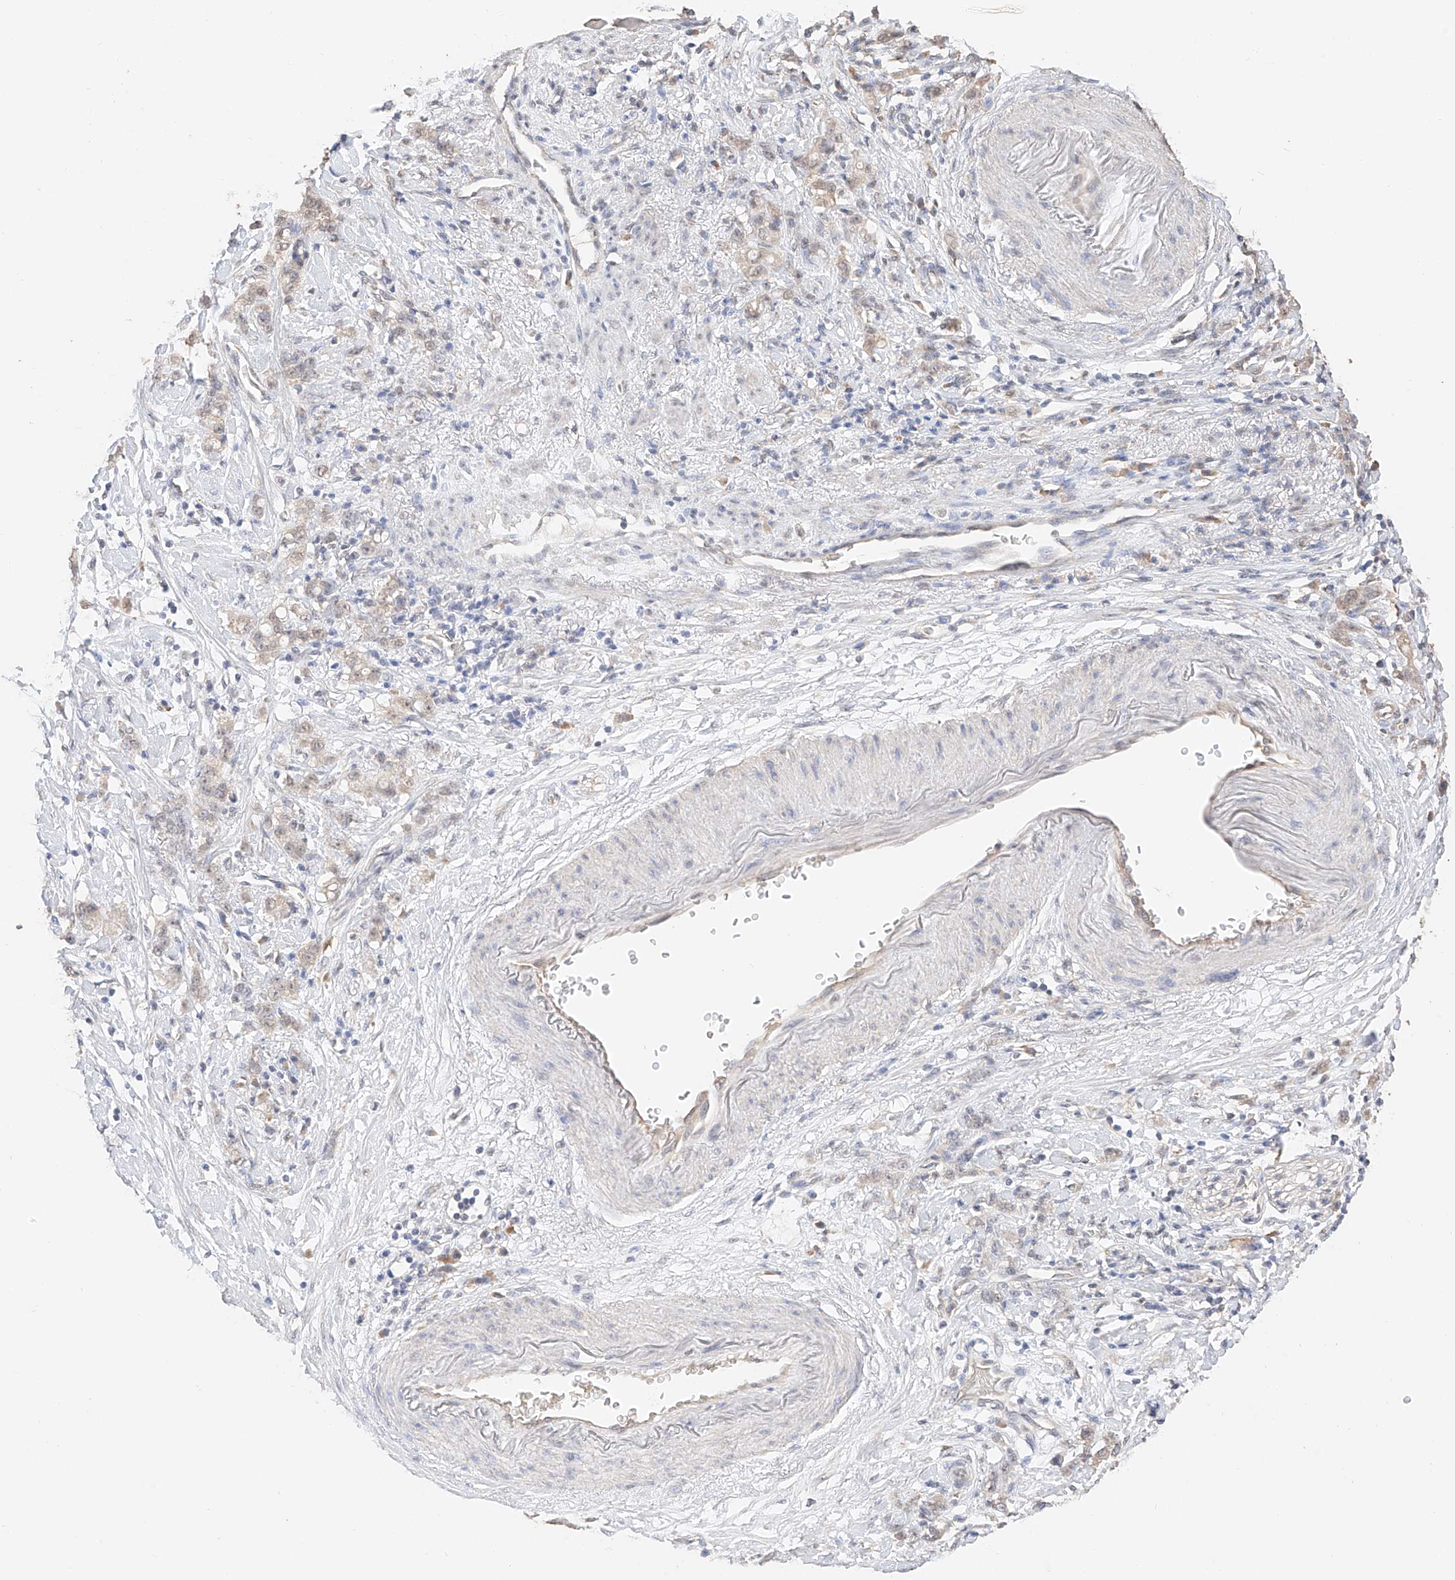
{"staining": {"intensity": "weak", "quantity": "<25%", "location": "cytoplasmic/membranous"}, "tissue": "stomach cancer", "cell_type": "Tumor cells", "image_type": "cancer", "snomed": [{"axis": "morphology", "description": "Adenocarcinoma, NOS"}, {"axis": "topography", "description": "Stomach, lower"}], "caption": "There is no significant staining in tumor cells of stomach cancer.", "gene": "IL22RA2", "patient": {"sex": "male", "age": 88}}